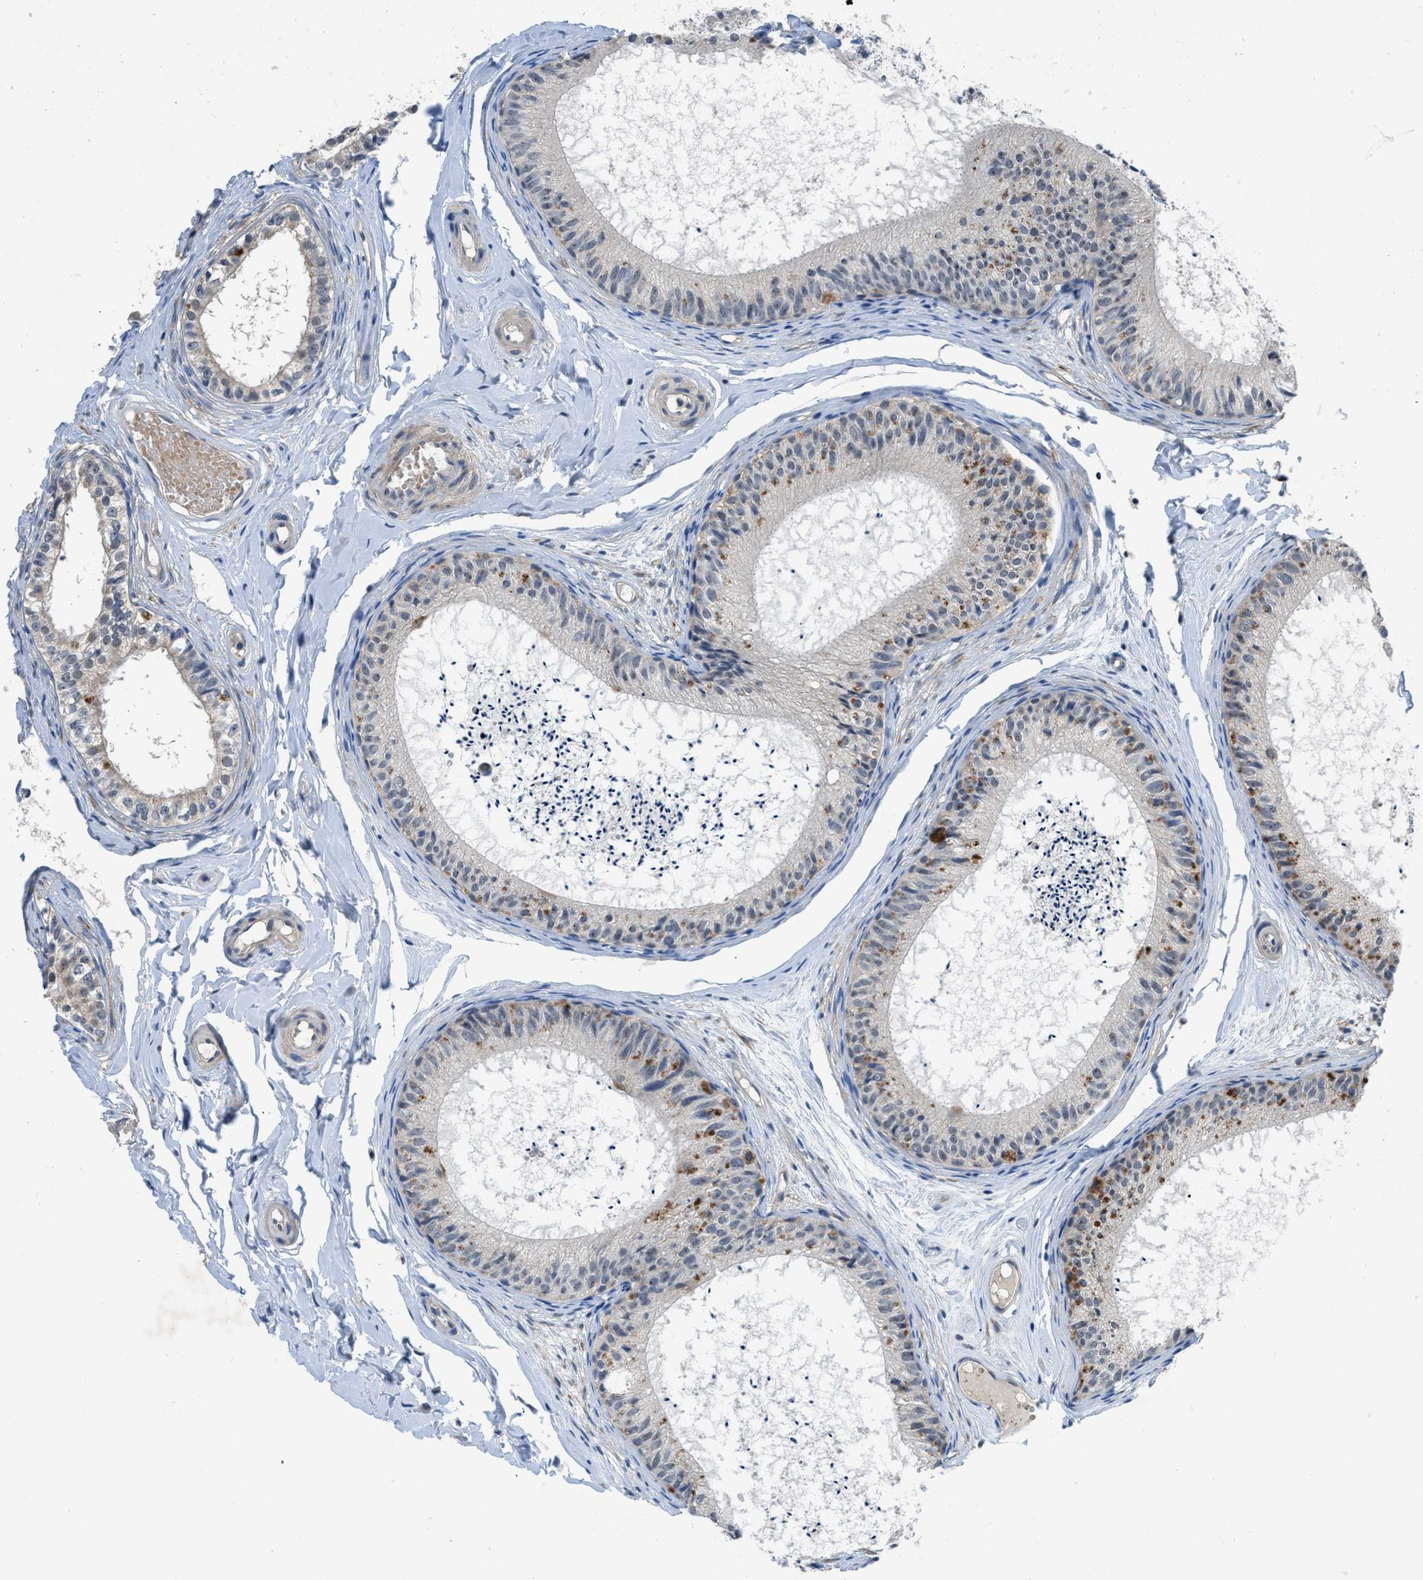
{"staining": {"intensity": "negative", "quantity": "none", "location": "none"}, "tissue": "epididymis", "cell_type": "Glandular cells", "image_type": "normal", "snomed": [{"axis": "morphology", "description": "Normal tissue, NOS"}, {"axis": "topography", "description": "Epididymis"}], "caption": "DAB (3,3'-diaminobenzidine) immunohistochemical staining of benign epididymis shows no significant positivity in glandular cells. (Immunohistochemistry (ihc), brightfield microscopy, high magnification).", "gene": "PANX1", "patient": {"sex": "male", "age": 46}}